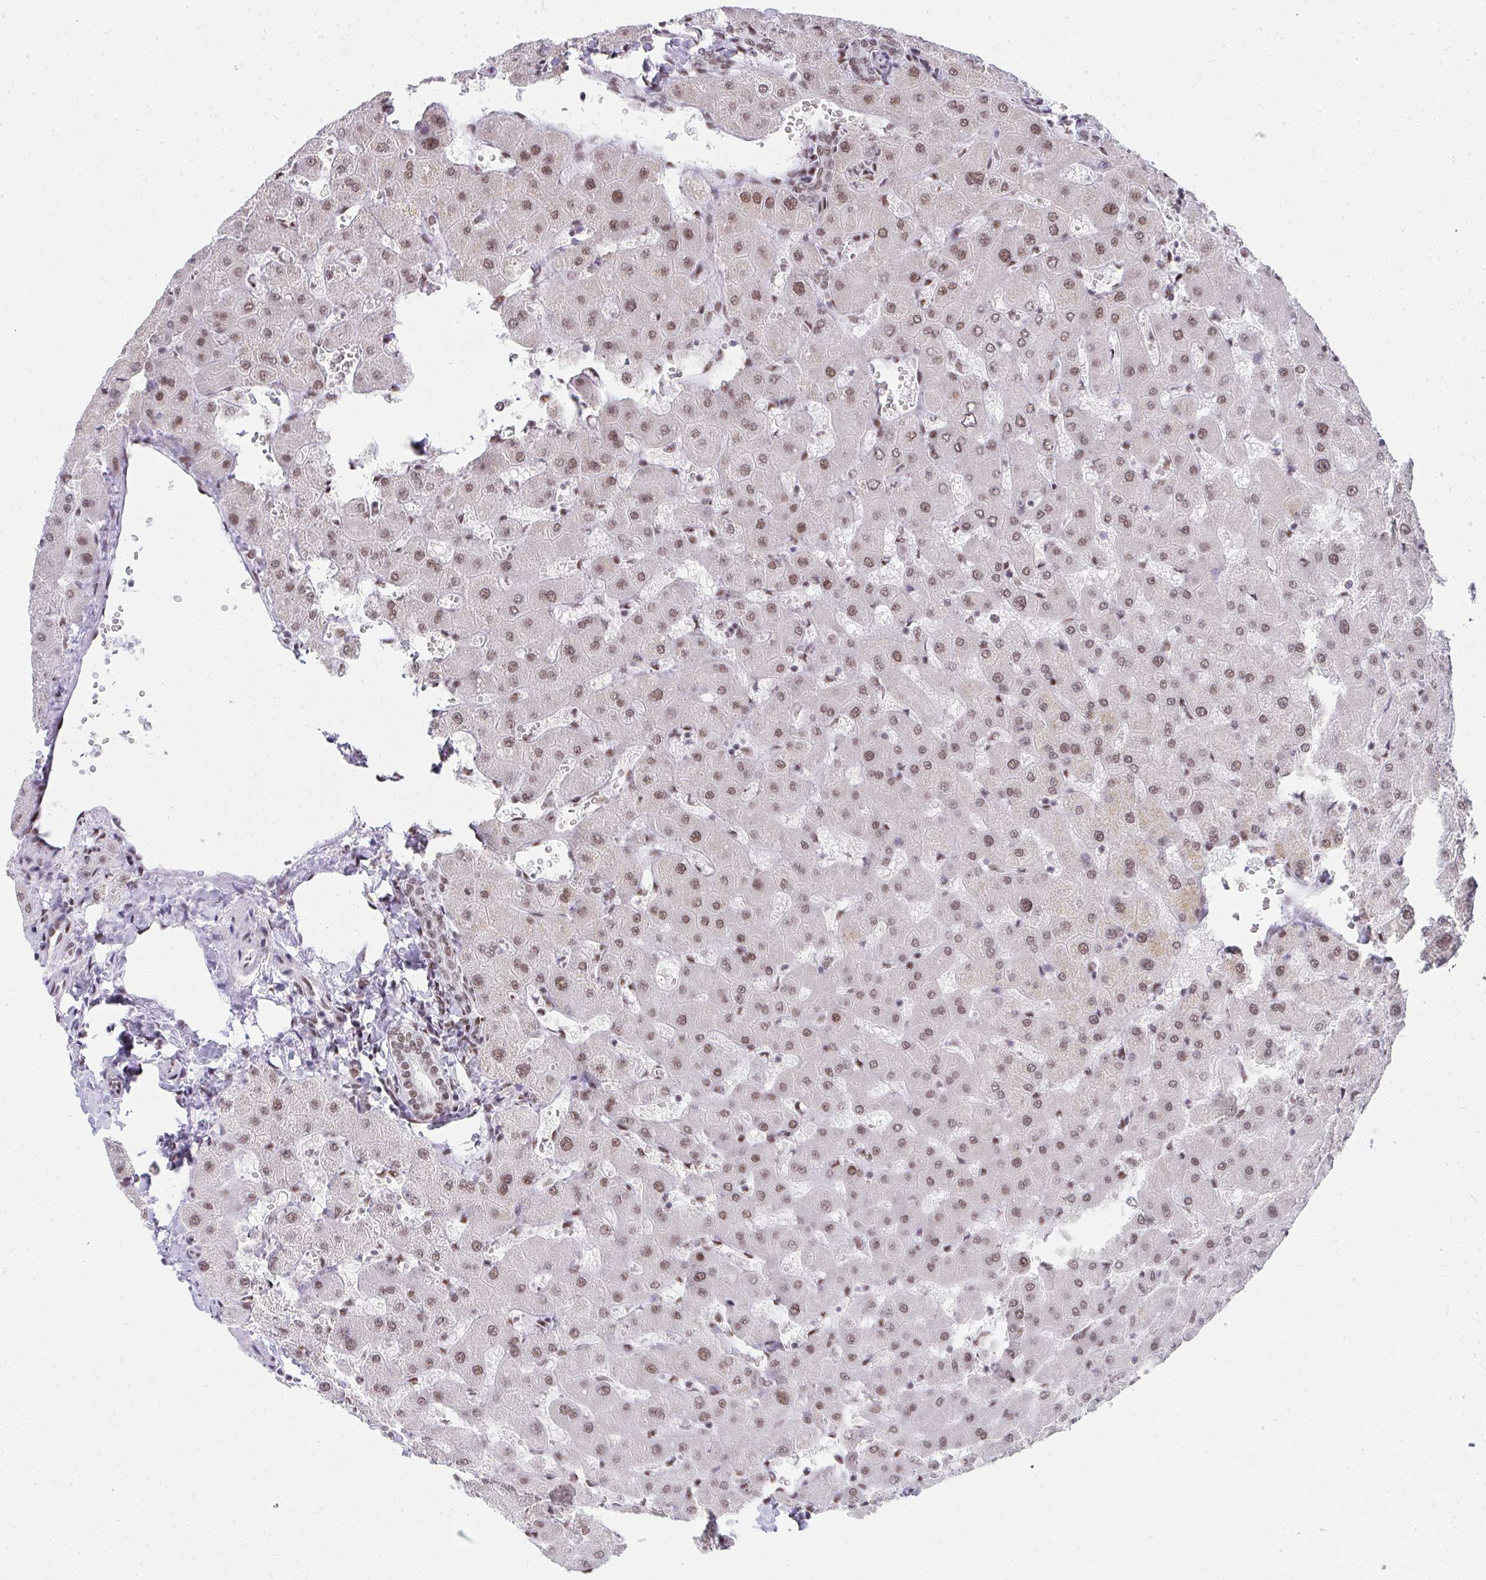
{"staining": {"intensity": "moderate", "quantity": ">75%", "location": "nuclear"}, "tissue": "liver", "cell_type": "Cholangiocytes", "image_type": "normal", "snomed": [{"axis": "morphology", "description": "Normal tissue, NOS"}, {"axis": "topography", "description": "Liver"}], "caption": "Immunohistochemistry (IHC) (DAB) staining of unremarkable human liver shows moderate nuclear protein positivity in about >75% of cholangiocytes.", "gene": "CREBBP", "patient": {"sex": "female", "age": 63}}